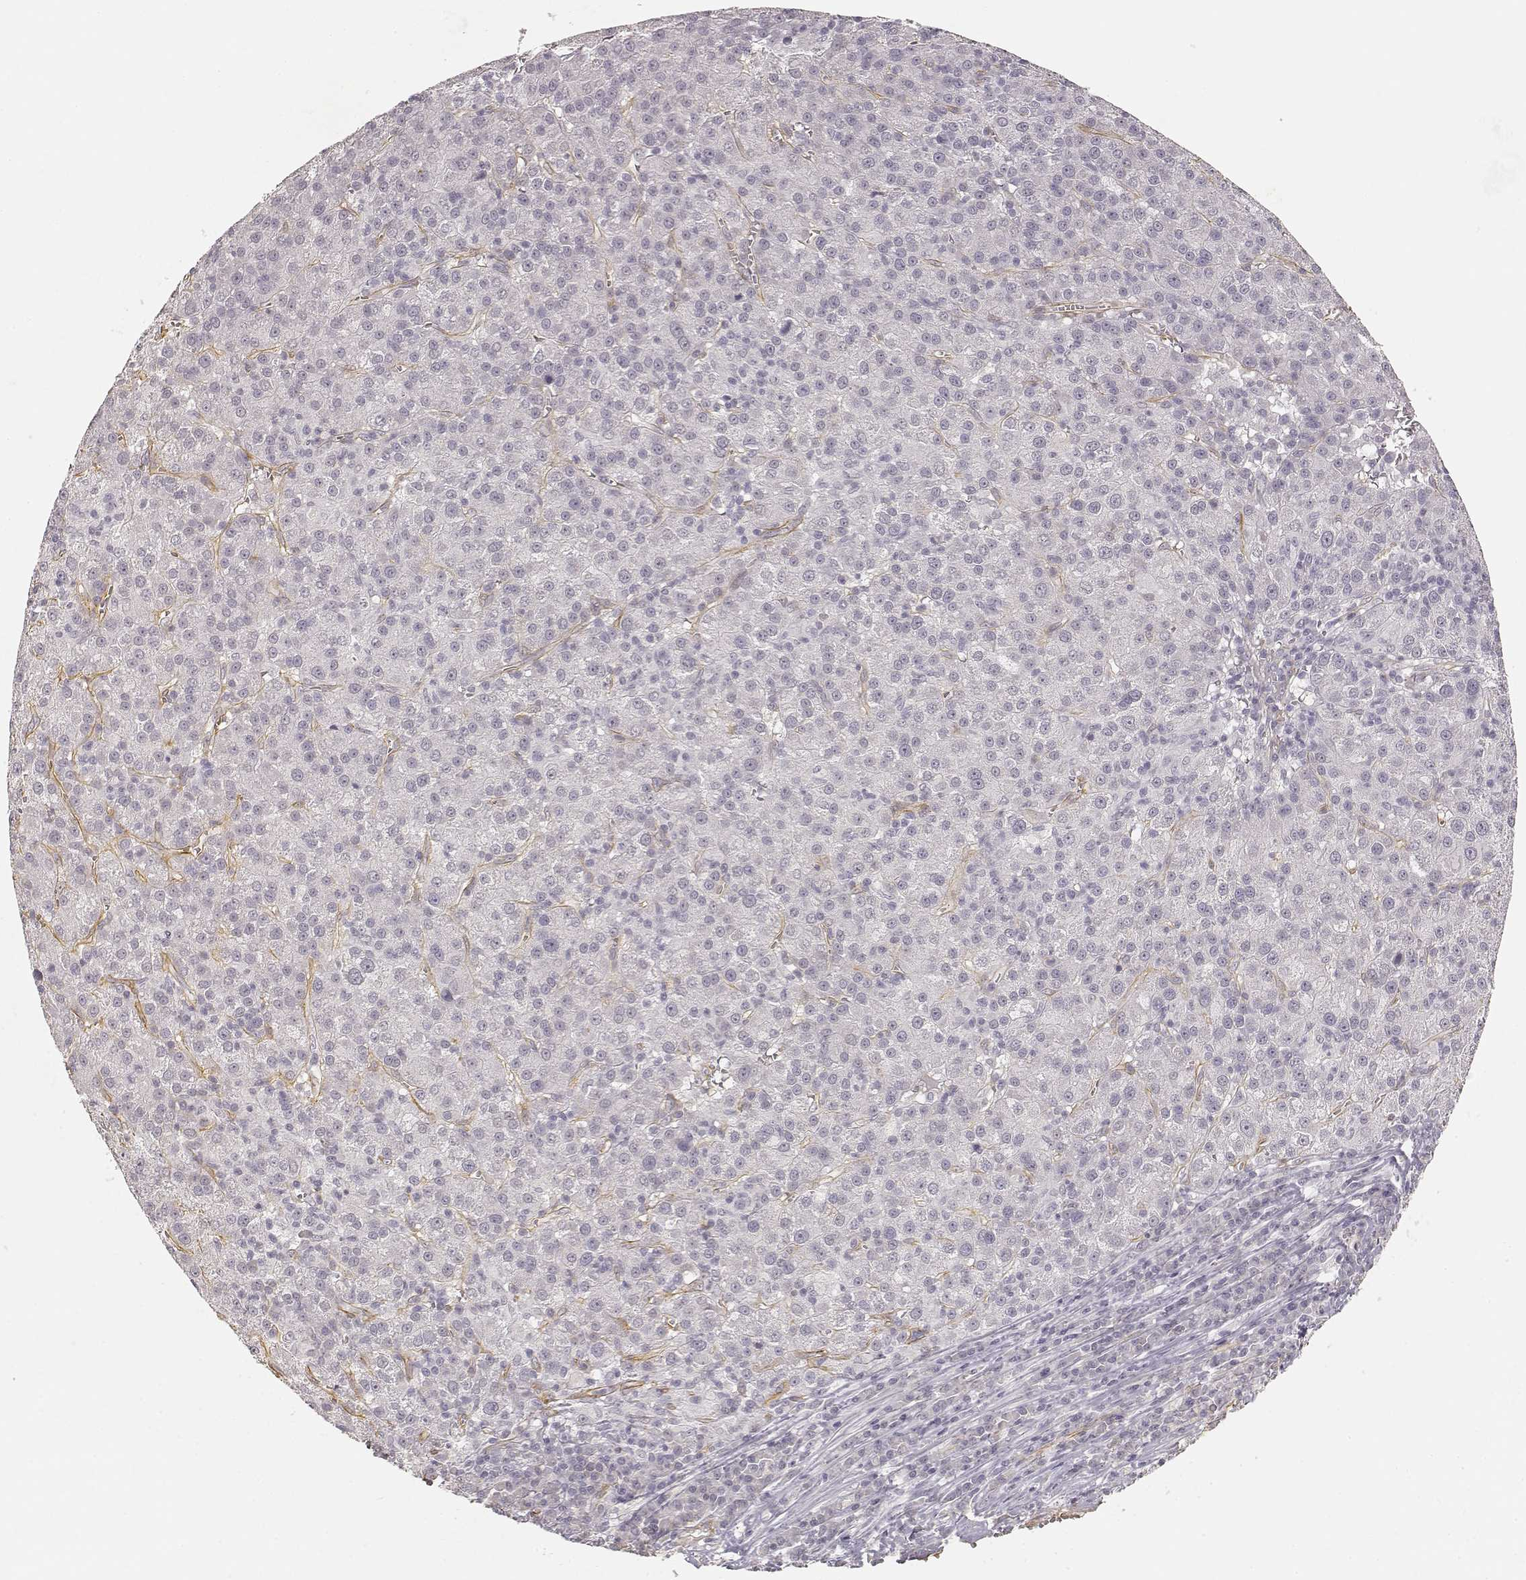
{"staining": {"intensity": "negative", "quantity": "none", "location": "none"}, "tissue": "liver cancer", "cell_type": "Tumor cells", "image_type": "cancer", "snomed": [{"axis": "morphology", "description": "Carcinoma, Hepatocellular, NOS"}, {"axis": "topography", "description": "Liver"}], "caption": "This is an immunohistochemistry micrograph of liver hepatocellular carcinoma. There is no expression in tumor cells.", "gene": "LAMA4", "patient": {"sex": "female", "age": 60}}